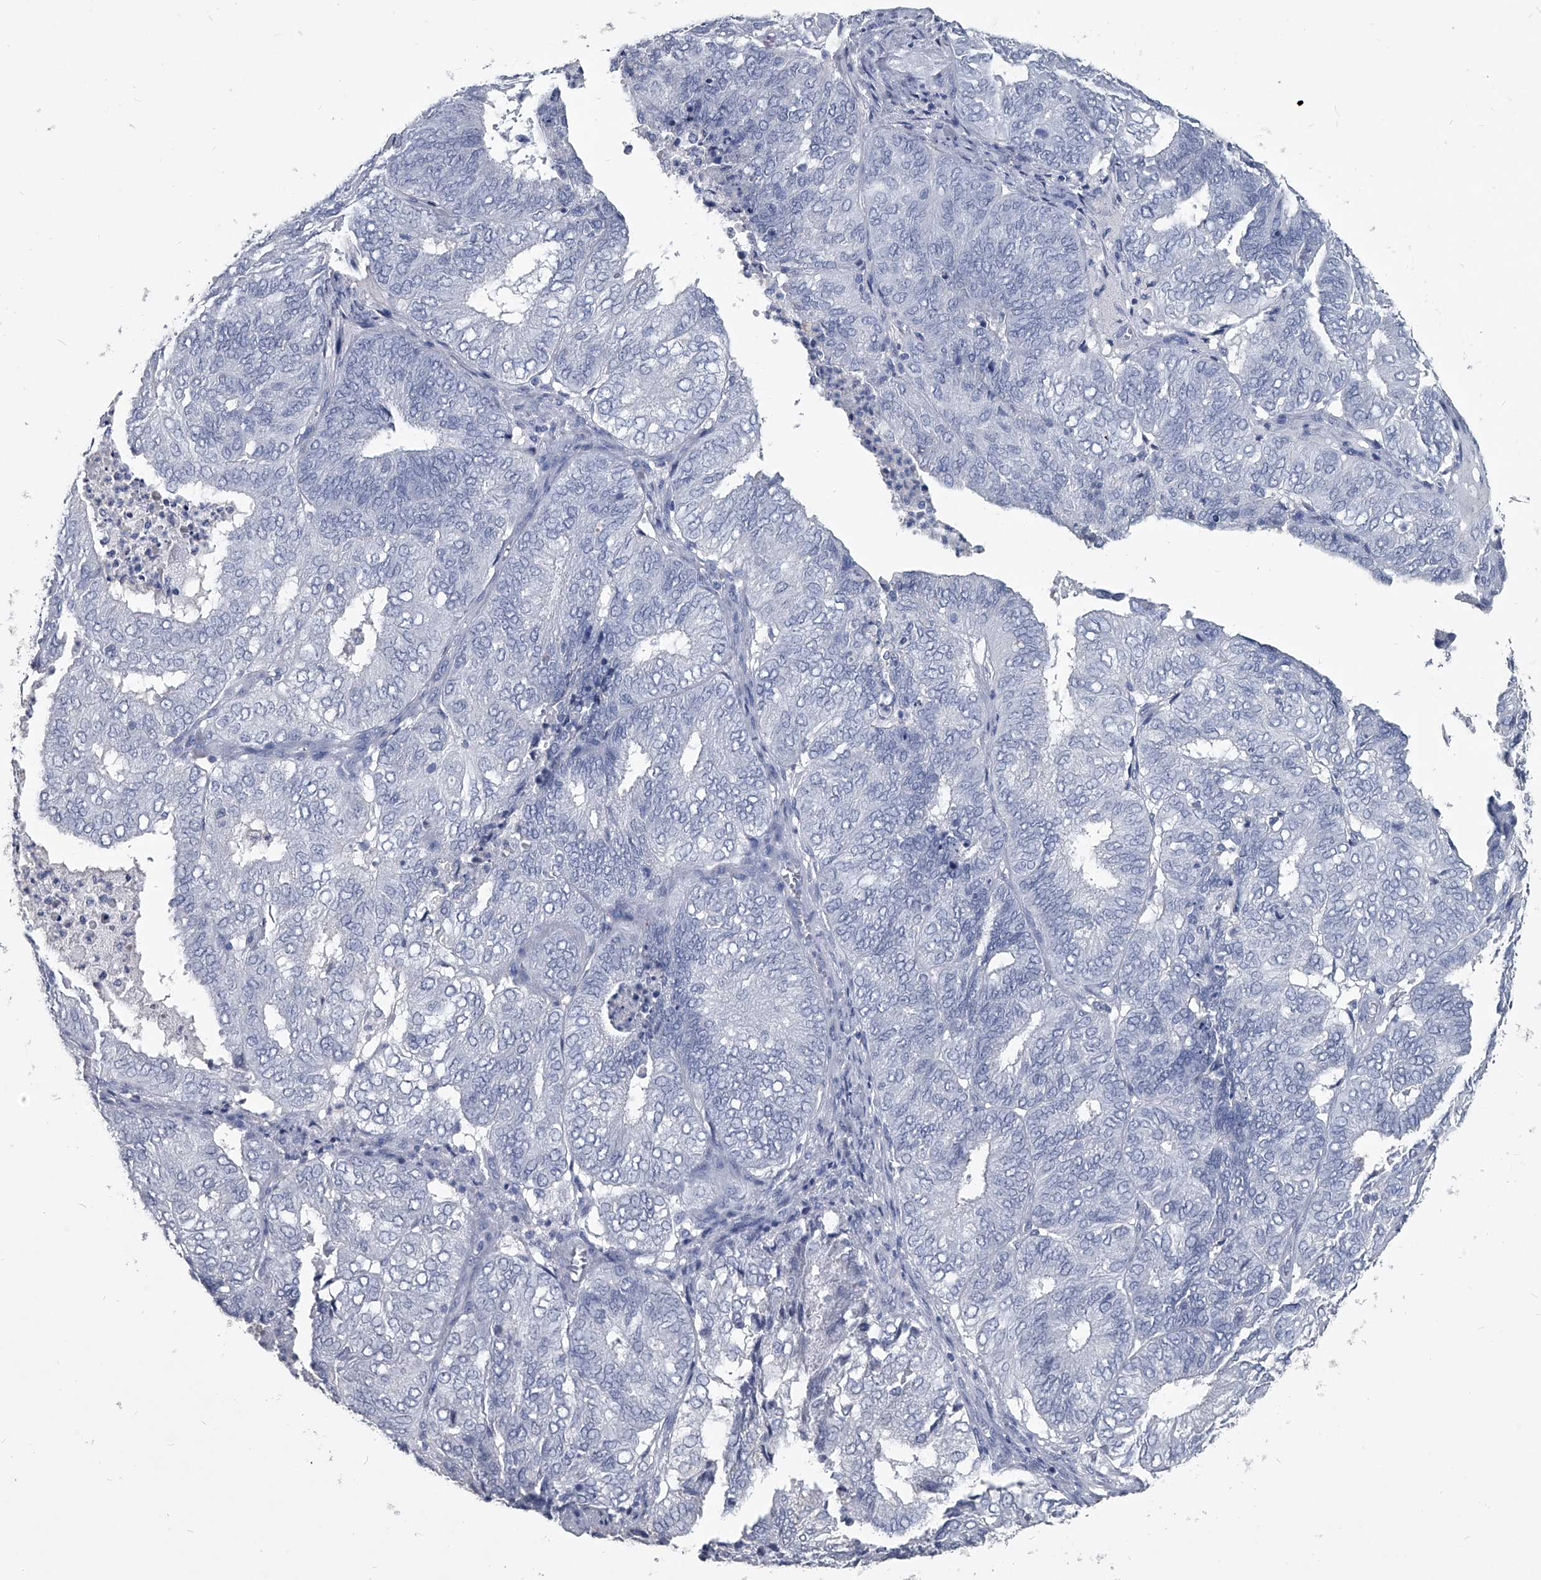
{"staining": {"intensity": "negative", "quantity": "none", "location": "none"}, "tissue": "endometrial cancer", "cell_type": "Tumor cells", "image_type": "cancer", "snomed": [{"axis": "morphology", "description": "Adenocarcinoma, NOS"}, {"axis": "topography", "description": "Uterus"}], "caption": "Human adenocarcinoma (endometrial) stained for a protein using IHC displays no positivity in tumor cells.", "gene": "BCAS1", "patient": {"sex": "female", "age": 60}}